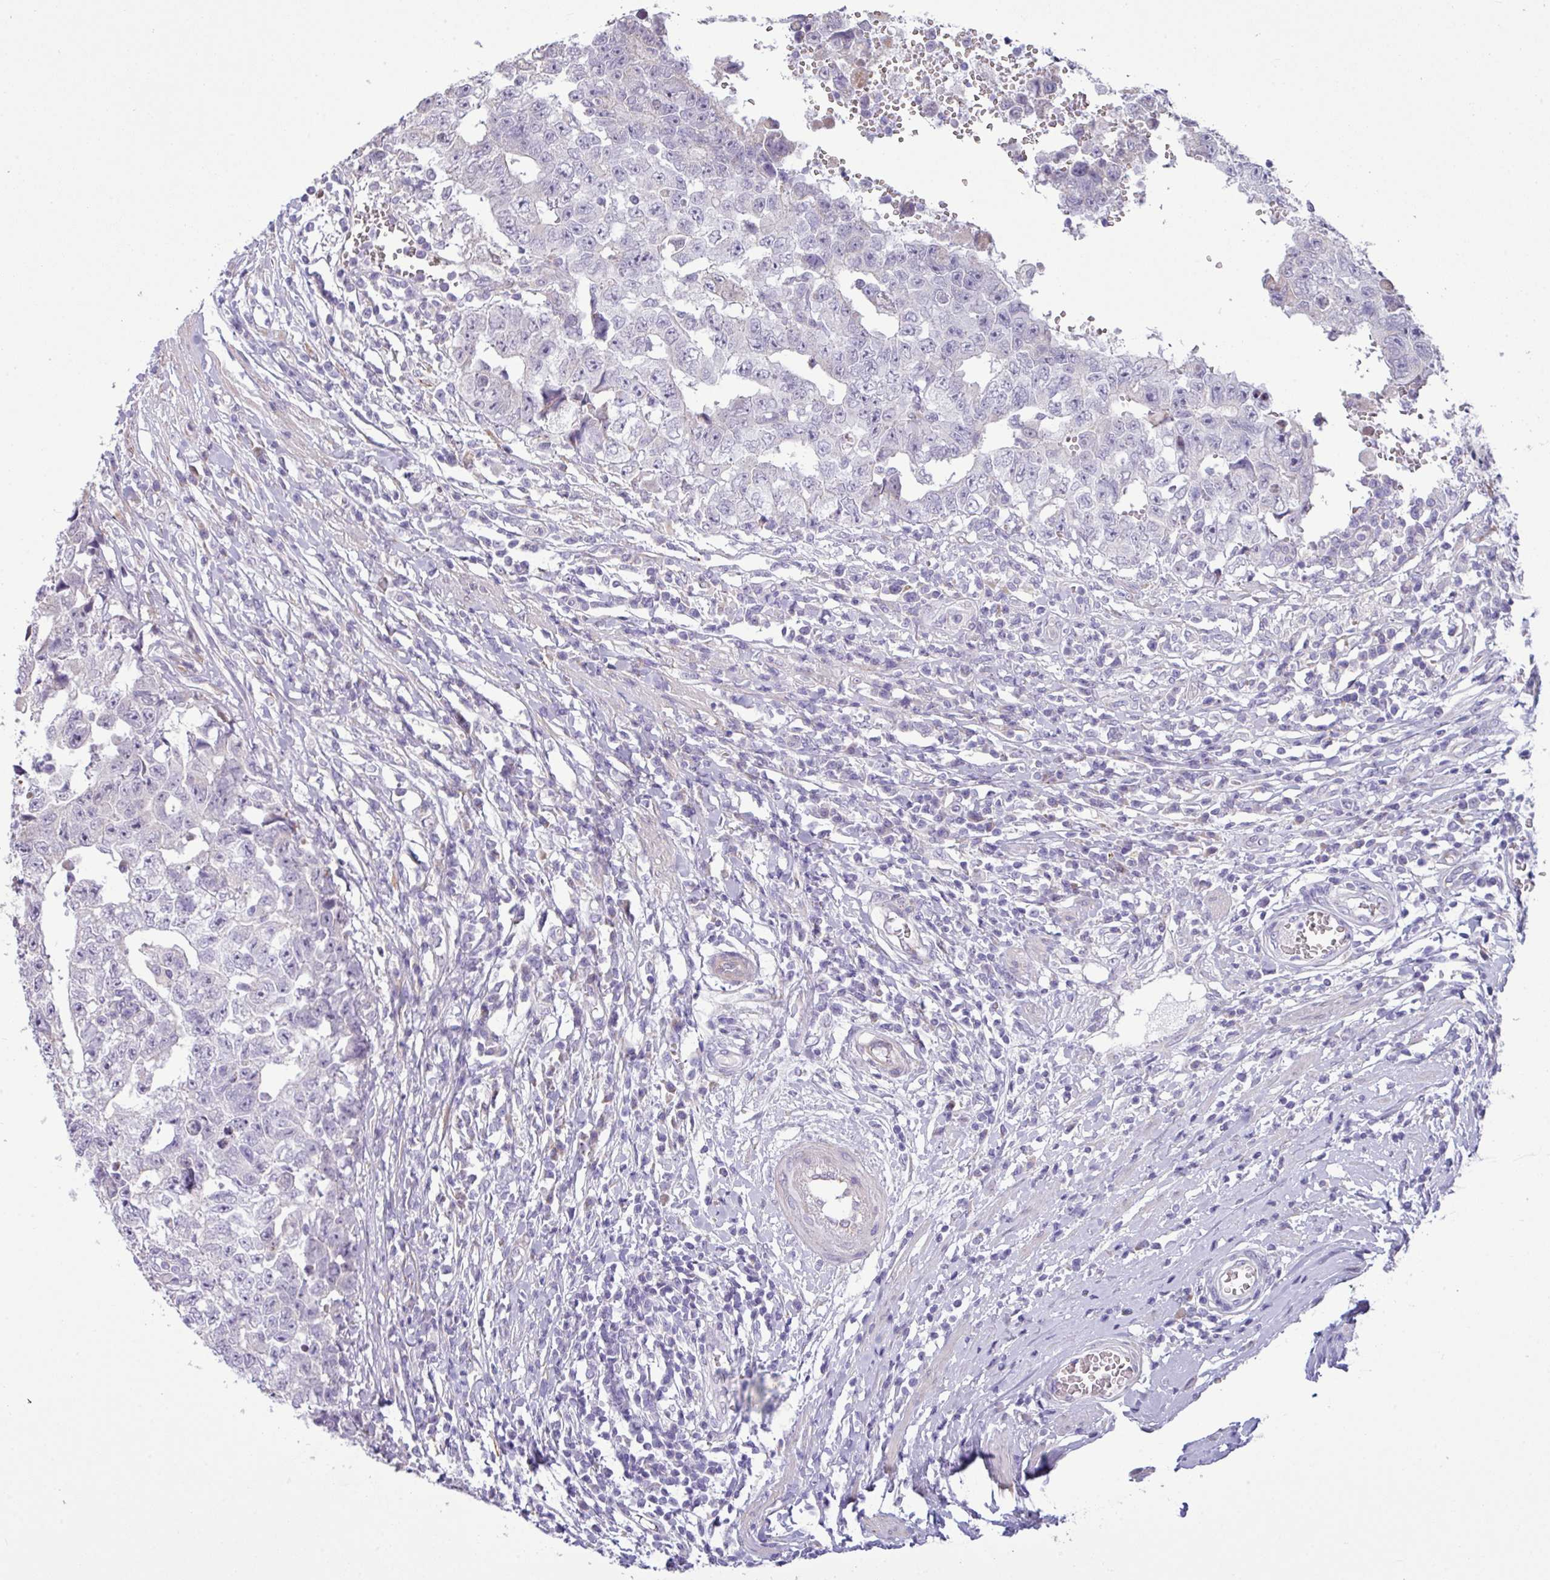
{"staining": {"intensity": "negative", "quantity": "none", "location": "none"}, "tissue": "testis cancer", "cell_type": "Tumor cells", "image_type": "cancer", "snomed": [{"axis": "morphology", "description": "Carcinoma, Embryonal, NOS"}, {"axis": "topography", "description": "Testis"}], "caption": "A high-resolution histopathology image shows immunohistochemistry (IHC) staining of testis cancer (embryonal carcinoma), which exhibits no significant positivity in tumor cells.", "gene": "IRGC", "patient": {"sex": "male", "age": 25}}